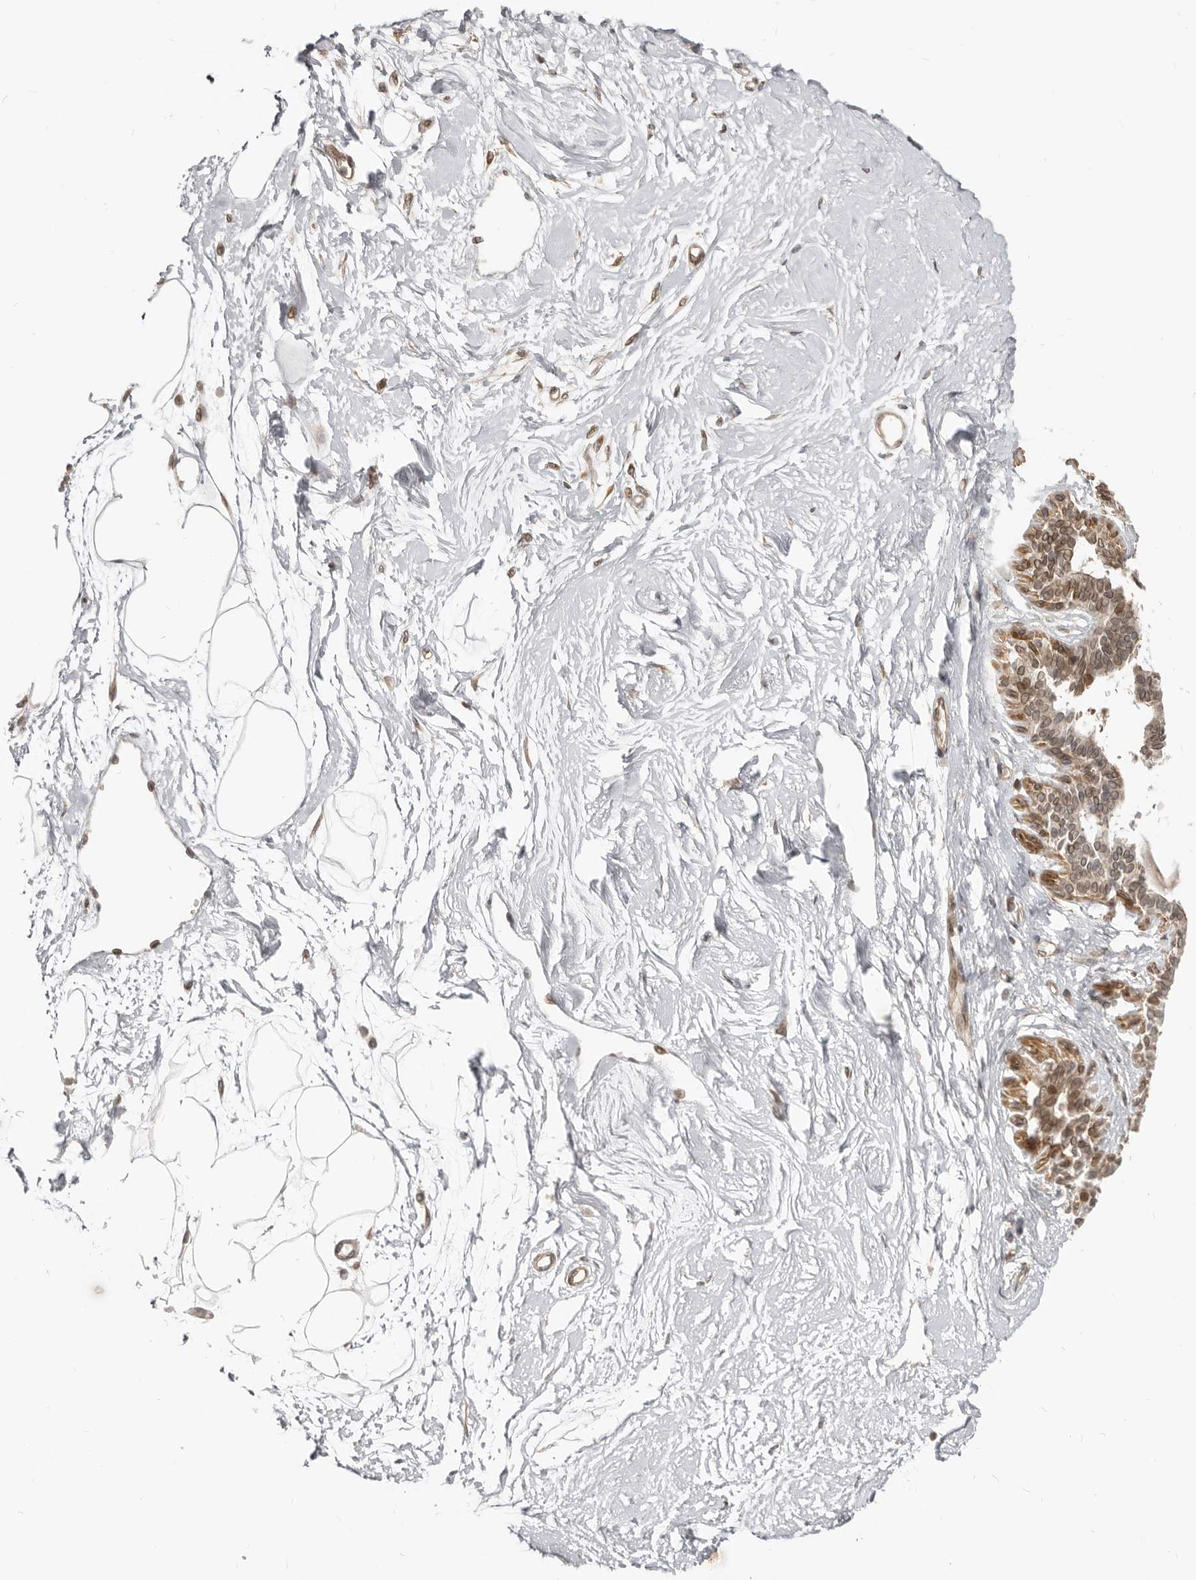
{"staining": {"intensity": "weak", "quantity": ">75%", "location": "cytoplasmic/membranous"}, "tissue": "breast", "cell_type": "Adipocytes", "image_type": "normal", "snomed": [{"axis": "morphology", "description": "Normal tissue, NOS"}, {"axis": "topography", "description": "Breast"}], "caption": "Brown immunohistochemical staining in normal breast shows weak cytoplasmic/membranous positivity in about >75% of adipocytes. The protein is shown in brown color, while the nuclei are stained blue.", "gene": "NUP153", "patient": {"sex": "female", "age": 45}}